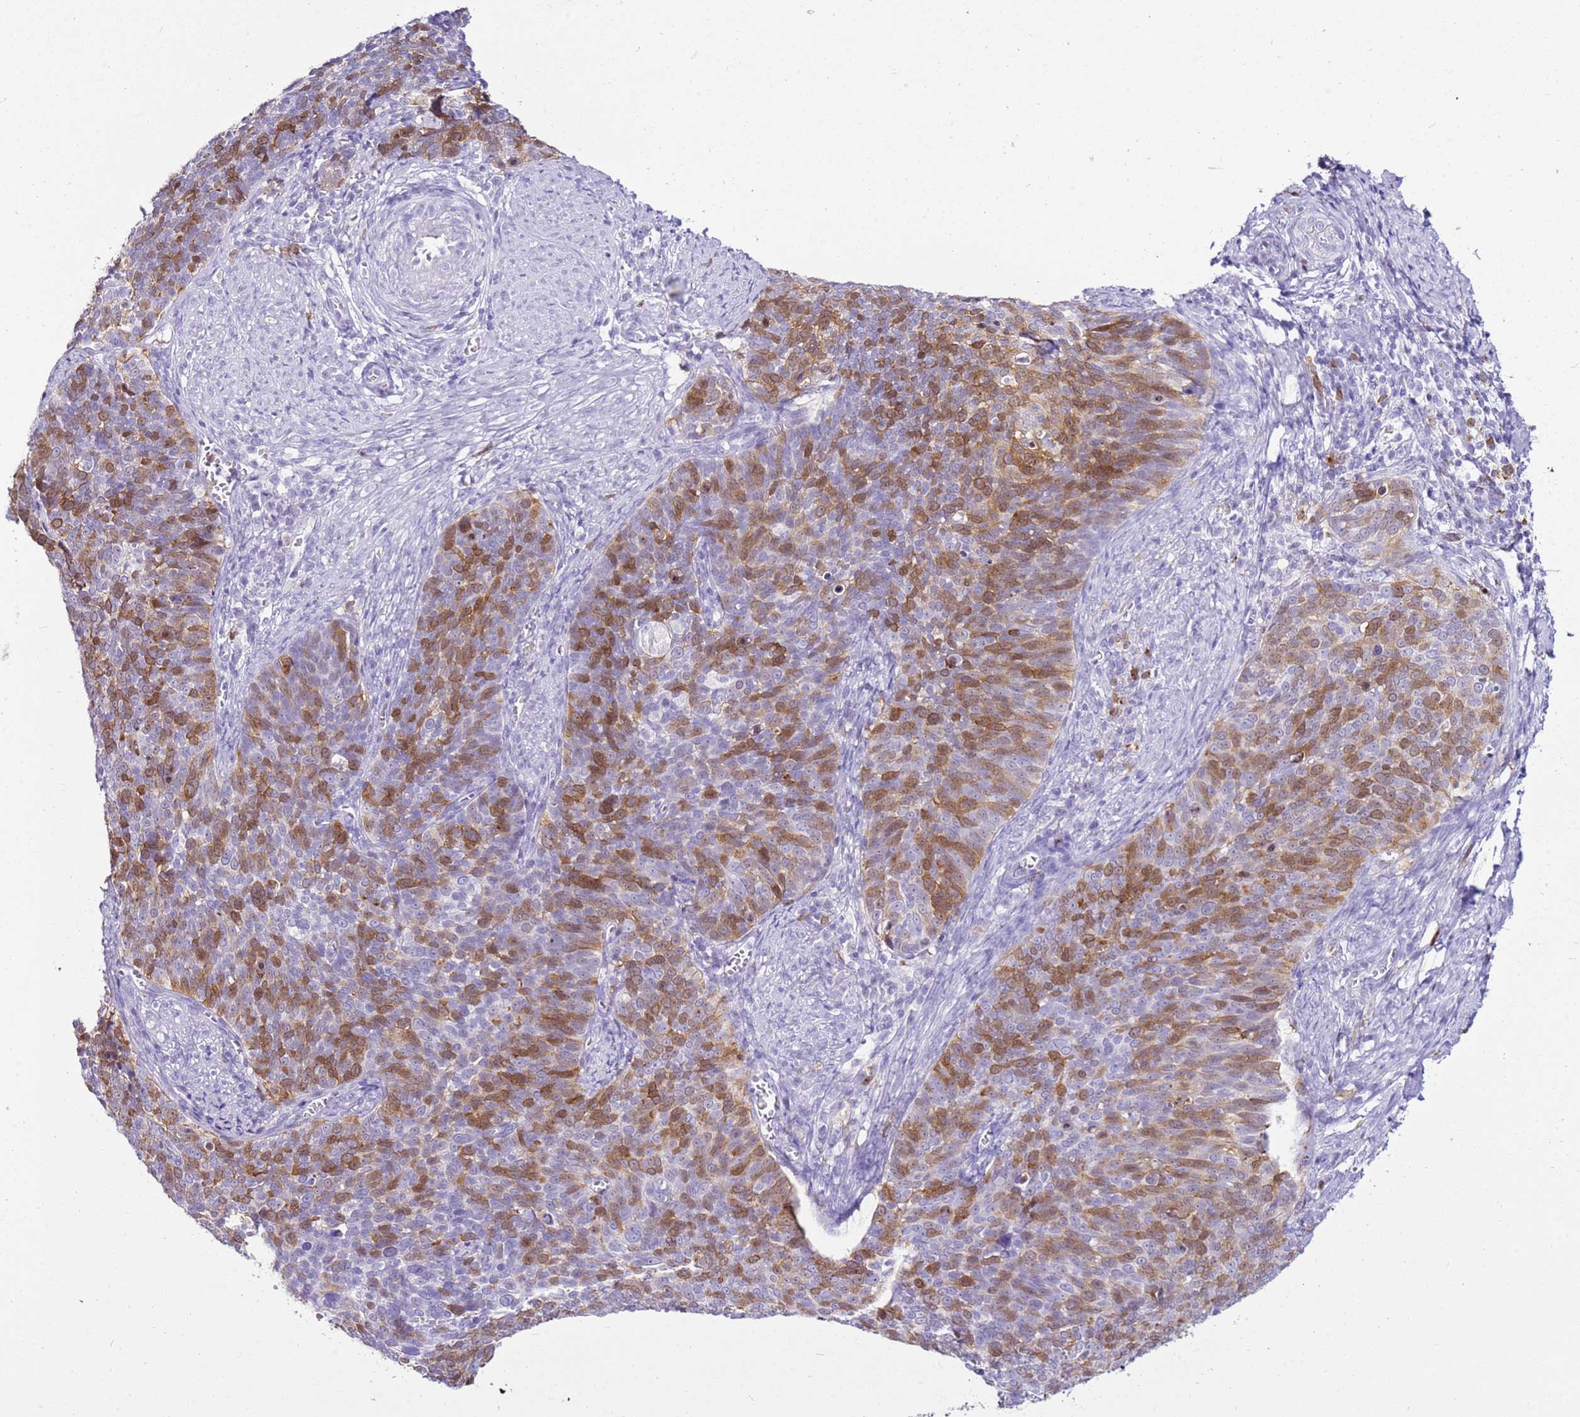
{"staining": {"intensity": "moderate", "quantity": "25%-75%", "location": "cytoplasmic/membranous"}, "tissue": "cervical cancer", "cell_type": "Tumor cells", "image_type": "cancer", "snomed": [{"axis": "morphology", "description": "Normal tissue, NOS"}, {"axis": "morphology", "description": "Squamous cell carcinoma, NOS"}, {"axis": "topography", "description": "Cervix"}], "caption": "Tumor cells show medium levels of moderate cytoplasmic/membranous positivity in about 25%-75% of cells in cervical squamous cell carcinoma. (Brightfield microscopy of DAB IHC at high magnification).", "gene": "SPC25", "patient": {"sex": "female", "age": 39}}